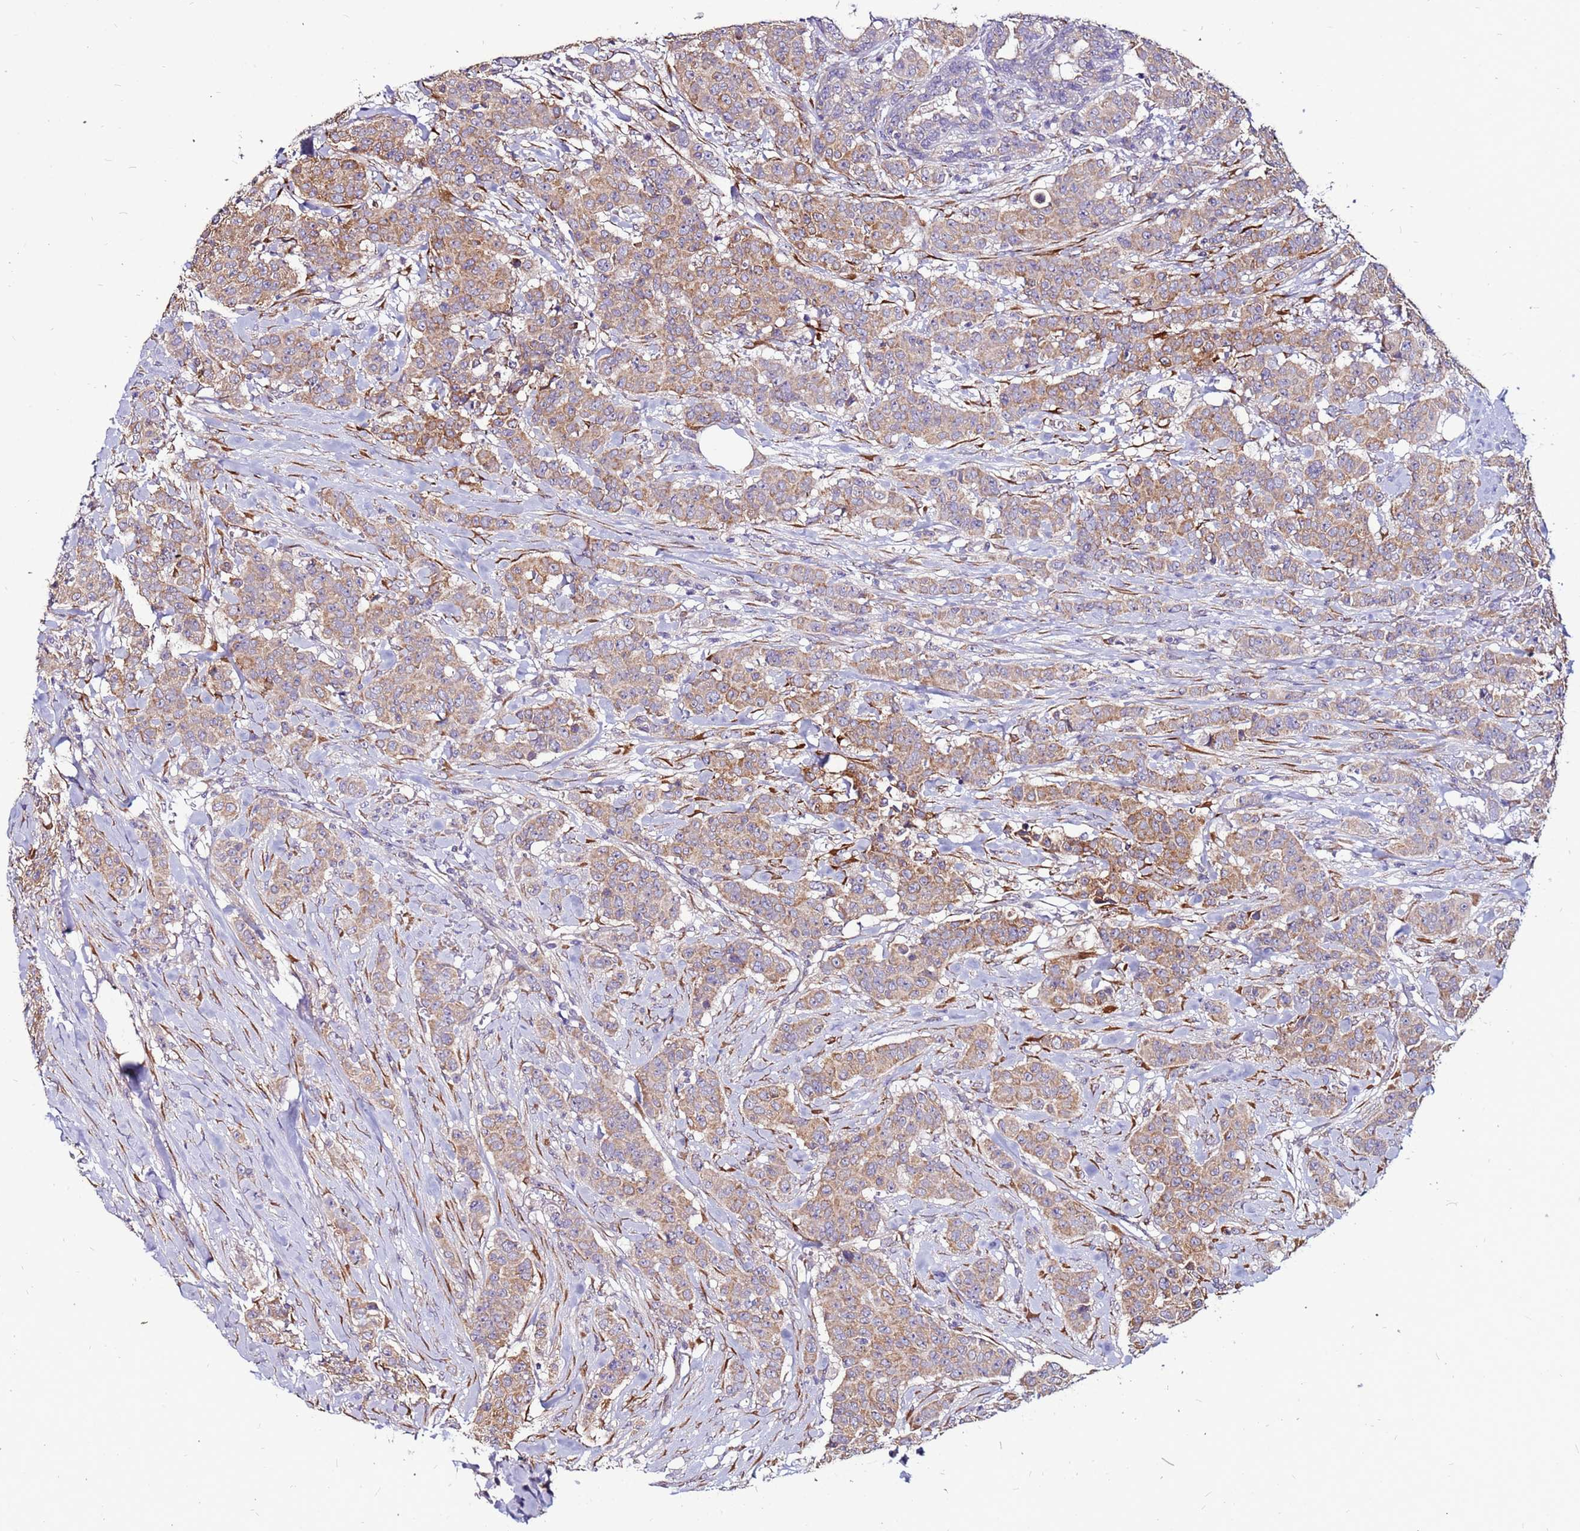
{"staining": {"intensity": "moderate", "quantity": ">75%", "location": "cytoplasmic/membranous"}, "tissue": "breast cancer", "cell_type": "Tumor cells", "image_type": "cancer", "snomed": [{"axis": "morphology", "description": "Duct carcinoma"}, {"axis": "topography", "description": "Breast"}], "caption": "This histopathology image displays immunohistochemistry (IHC) staining of breast invasive ductal carcinoma, with medium moderate cytoplasmic/membranous expression in about >75% of tumor cells.", "gene": "SLC44A3", "patient": {"sex": "female", "age": 40}}